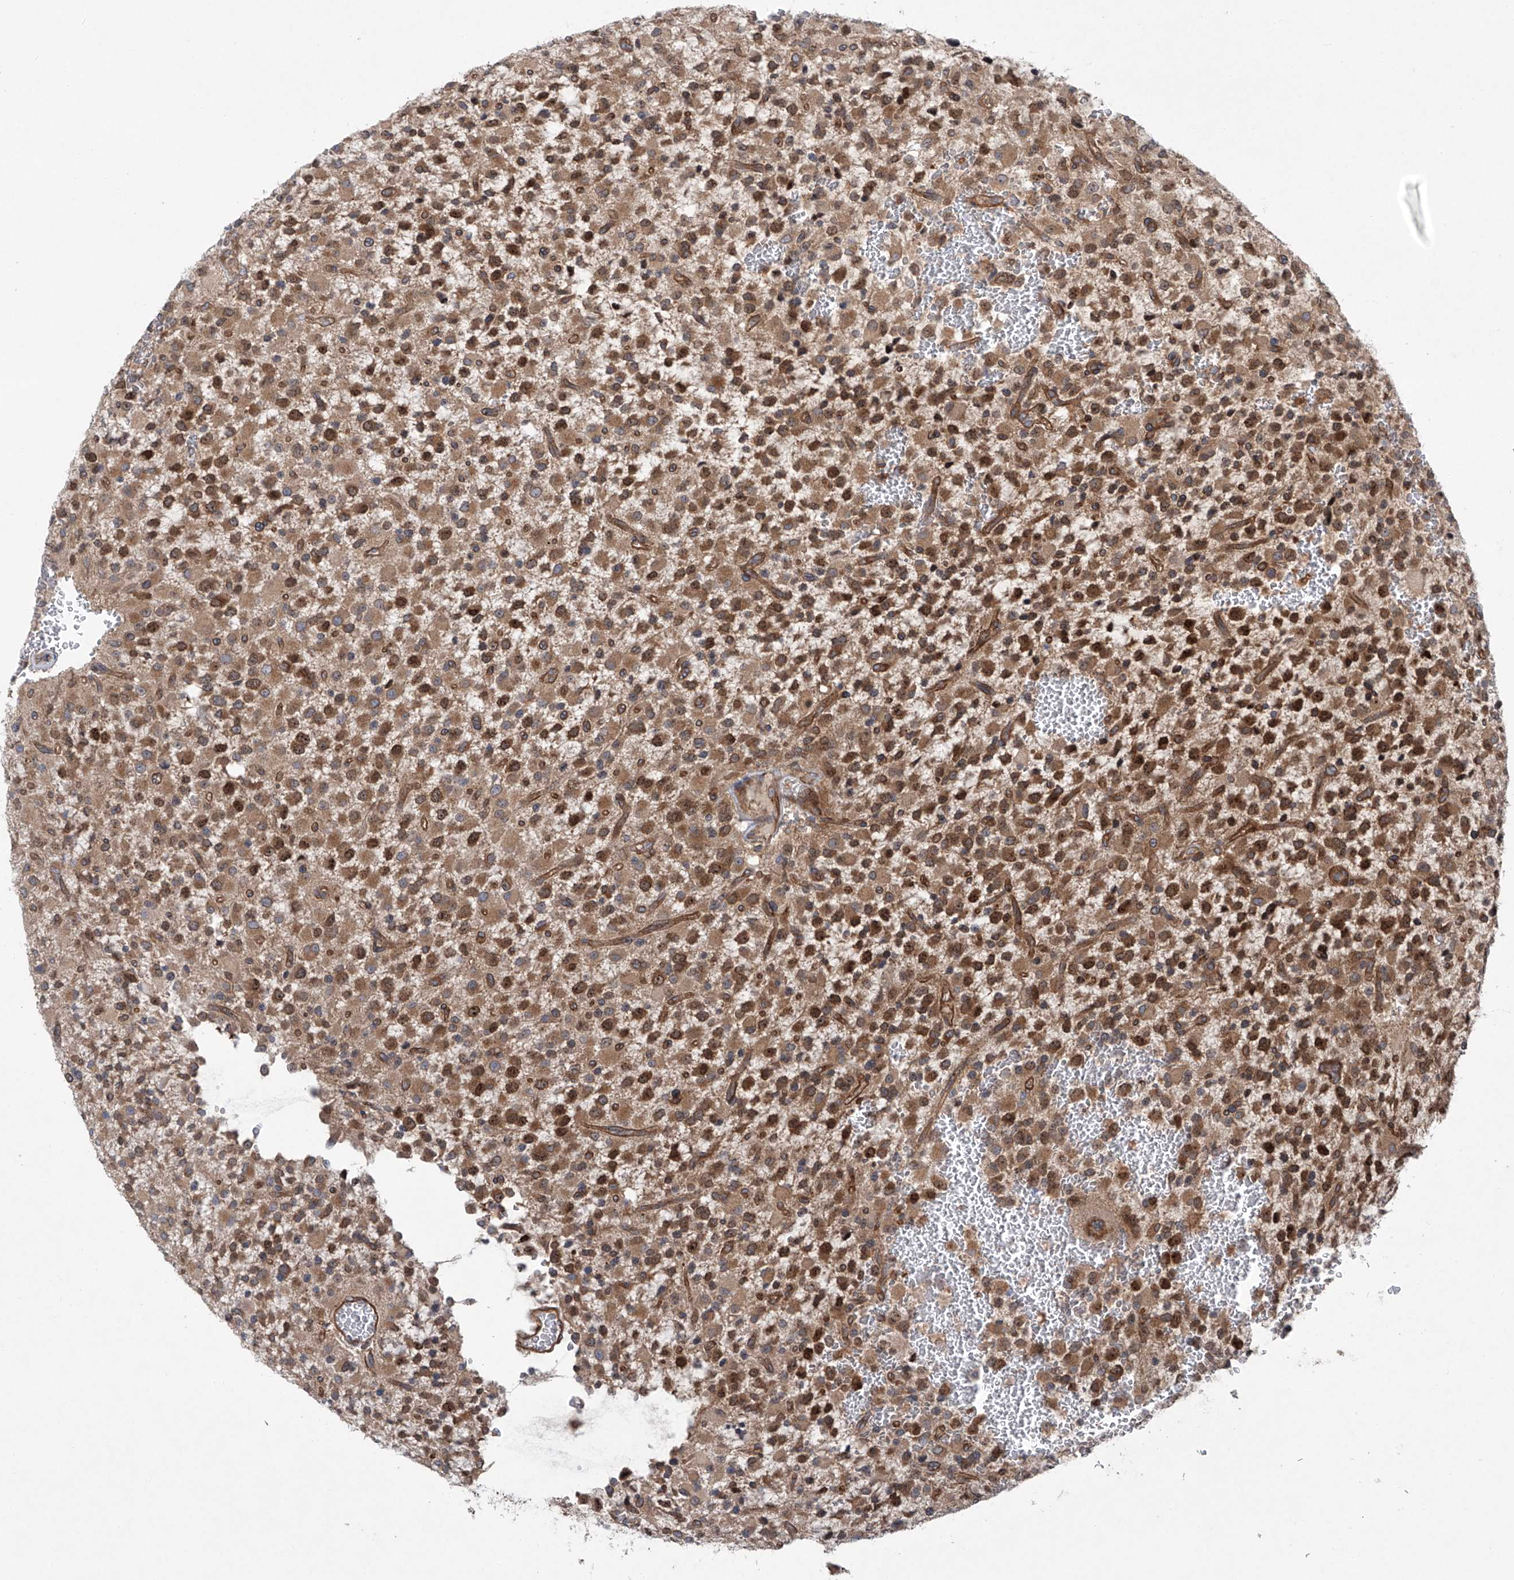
{"staining": {"intensity": "moderate", "quantity": ">75%", "location": "cytoplasmic/membranous,nuclear"}, "tissue": "glioma", "cell_type": "Tumor cells", "image_type": "cancer", "snomed": [{"axis": "morphology", "description": "Glioma, malignant, High grade"}, {"axis": "topography", "description": "Brain"}], "caption": "High-grade glioma (malignant) stained for a protein demonstrates moderate cytoplasmic/membranous and nuclear positivity in tumor cells.", "gene": "KLC4", "patient": {"sex": "male", "age": 34}}